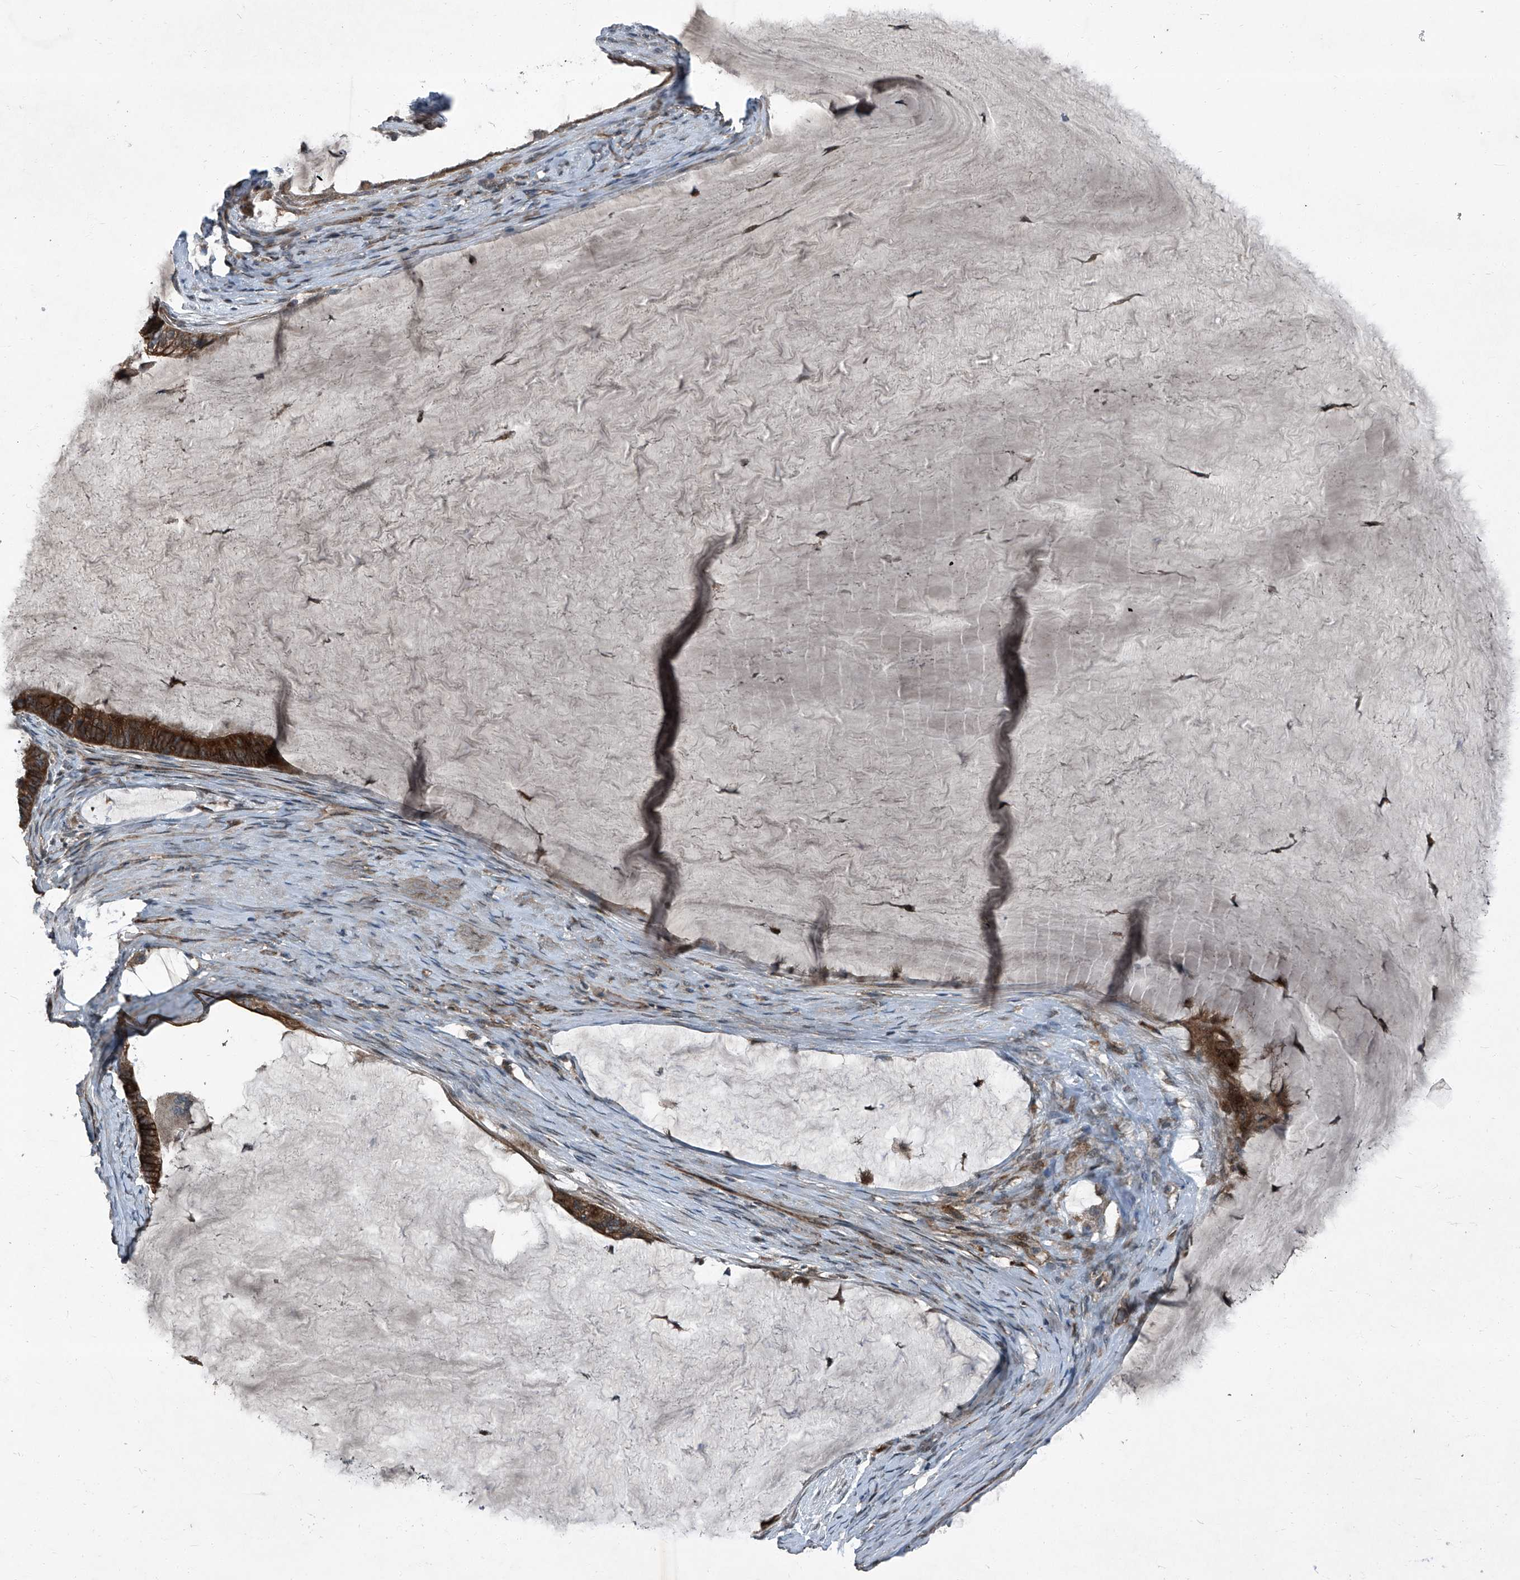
{"staining": {"intensity": "strong", "quantity": ">75%", "location": "cytoplasmic/membranous"}, "tissue": "ovarian cancer", "cell_type": "Tumor cells", "image_type": "cancer", "snomed": [{"axis": "morphology", "description": "Cystadenocarcinoma, mucinous, NOS"}, {"axis": "topography", "description": "Ovary"}], "caption": "A brown stain shows strong cytoplasmic/membranous staining of a protein in ovarian mucinous cystadenocarcinoma tumor cells. (Brightfield microscopy of DAB IHC at high magnification).", "gene": "SENP2", "patient": {"sex": "female", "age": 61}}